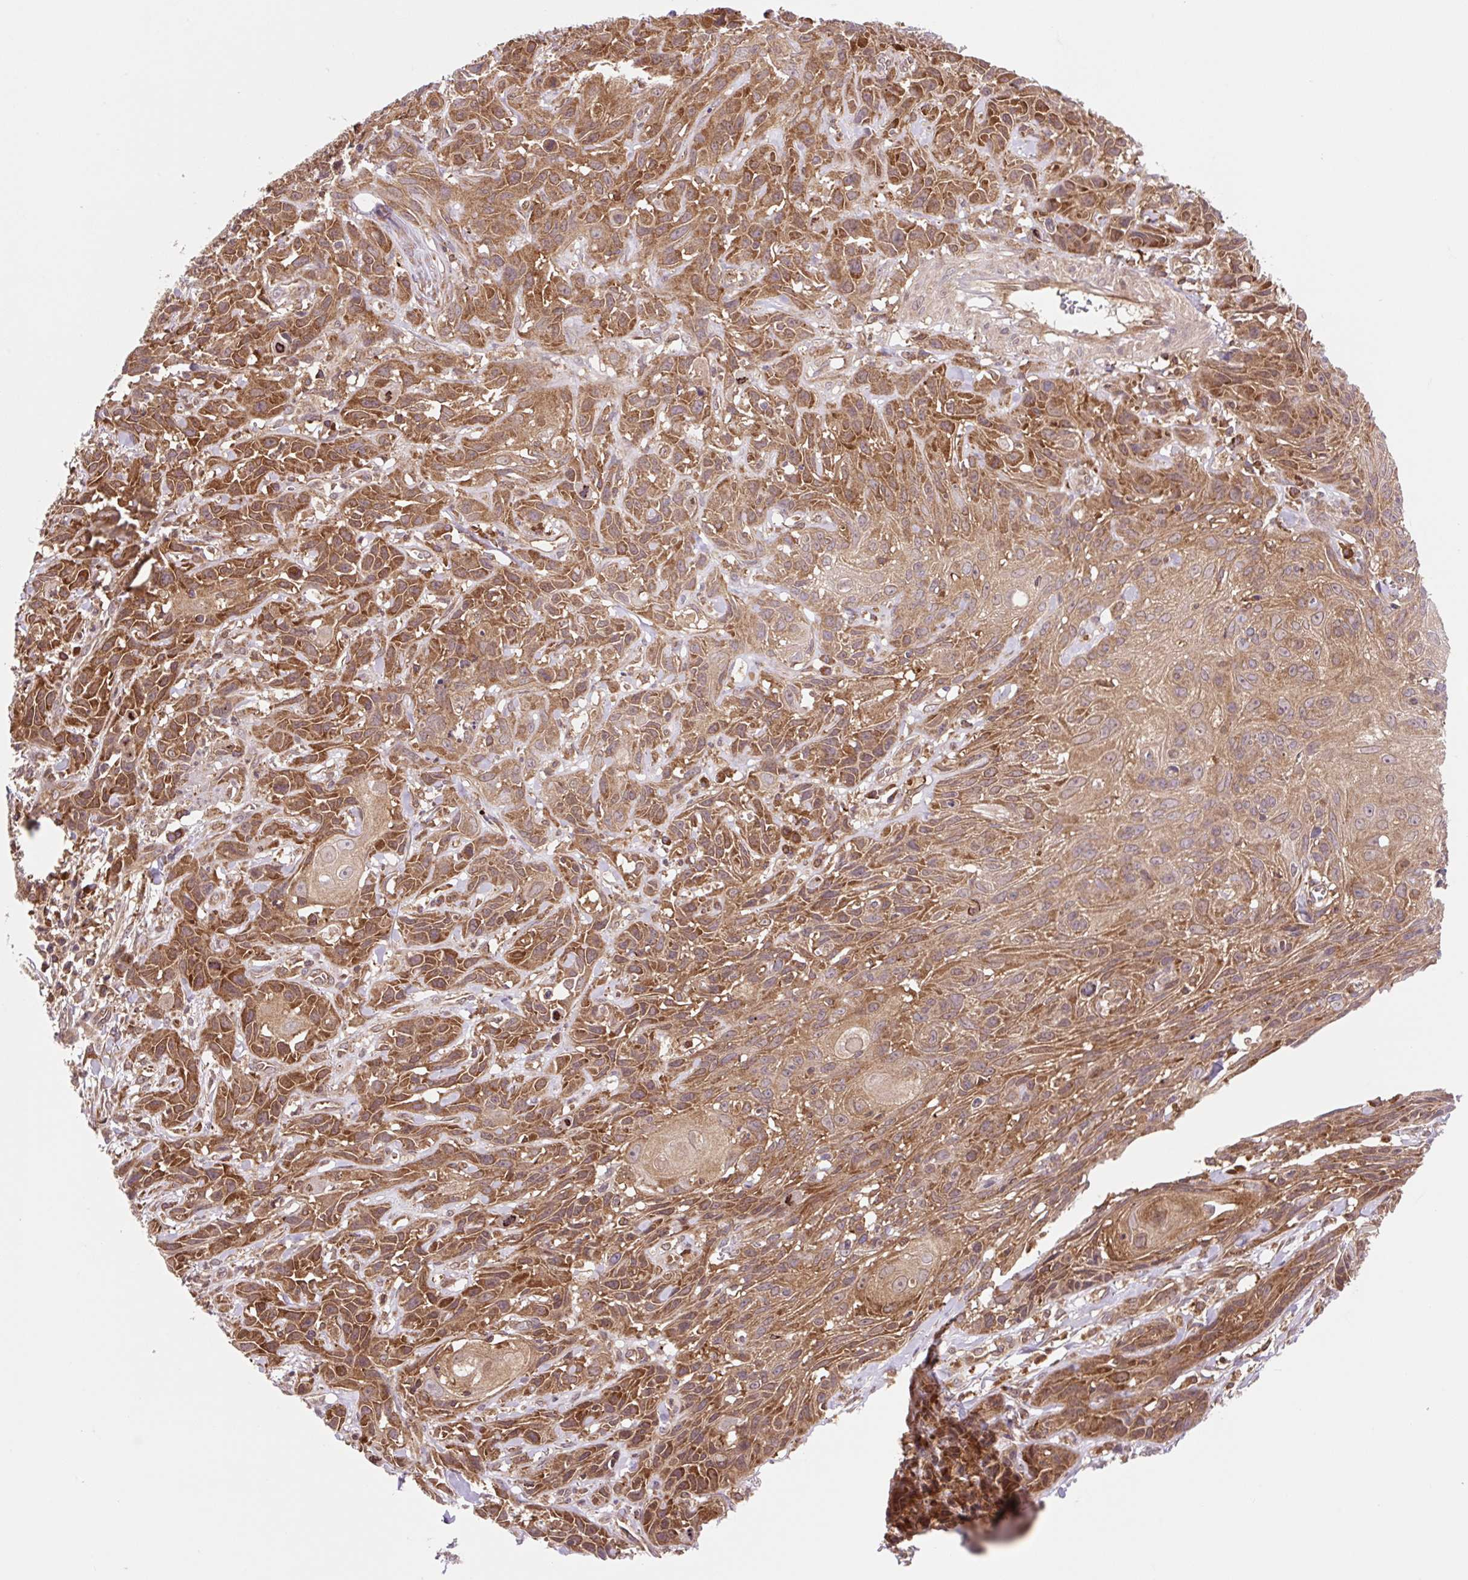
{"staining": {"intensity": "strong", "quantity": ">75%", "location": "cytoplasmic/membranous"}, "tissue": "skin cancer", "cell_type": "Tumor cells", "image_type": "cancer", "snomed": [{"axis": "morphology", "description": "Squamous cell carcinoma, NOS"}, {"axis": "topography", "description": "Skin"}, {"axis": "topography", "description": "Vulva"}], "caption": "Immunohistochemistry (DAB (3,3'-diaminobenzidine)) staining of human skin squamous cell carcinoma demonstrates strong cytoplasmic/membranous protein positivity in about >75% of tumor cells.", "gene": "VPS4A", "patient": {"sex": "female", "age": 83}}